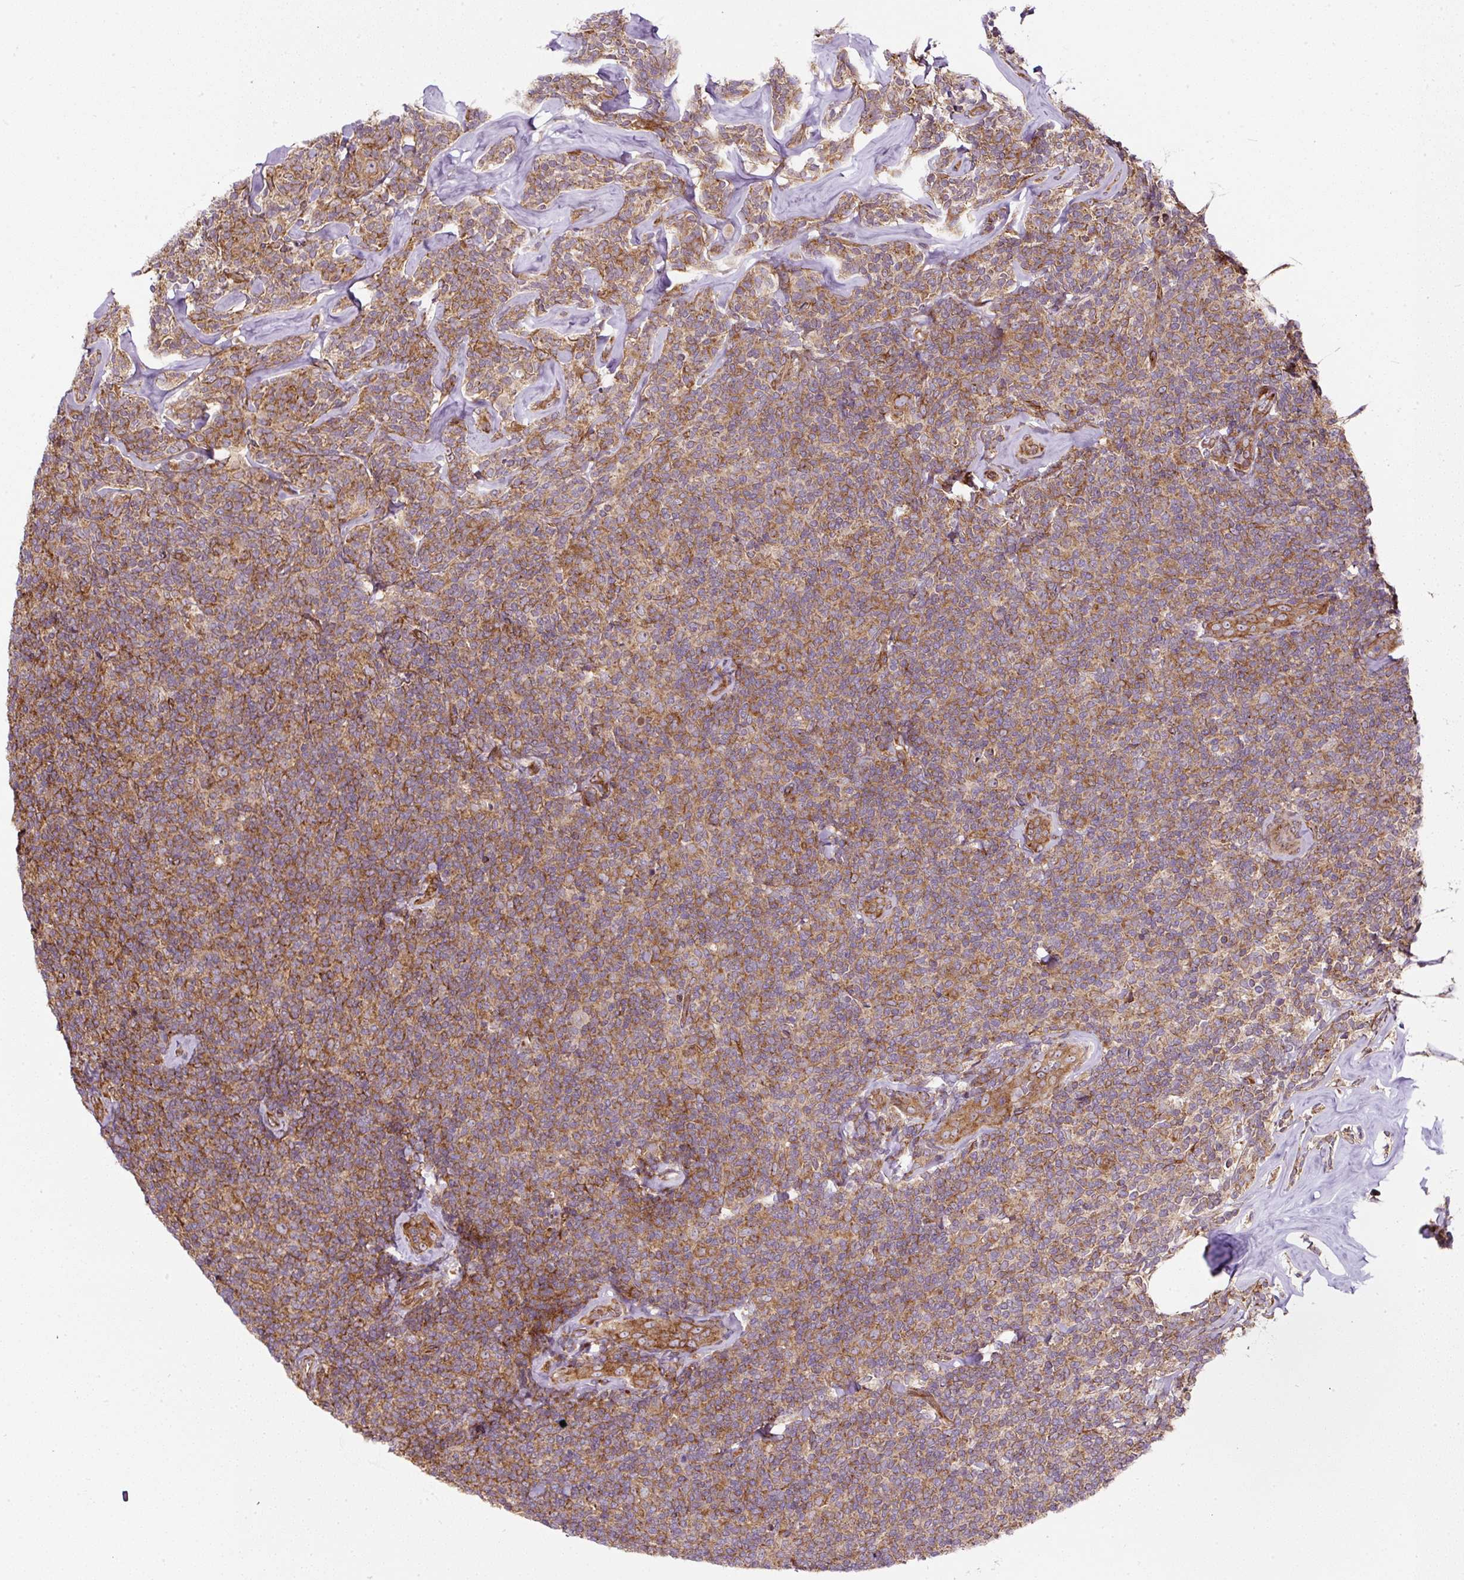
{"staining": {"intensity": "moderate", "quantity": ">75%", "location": "cytoplasmic/membranous"}, "tissue": "lymphoma", "cell_type": "Tumor cells", "image_type": "cancer", "snomed": [{"axis": "morphology", "description": "Malignant lymphoma, non-Hodgkin's type, Low grade"}, {"axis": "topography", "description": "Lymph node"}], "caption": "Immunohistochemistry (DAB (3,3'-diaminobenzidine)) staining of human lymphoma demonstrates moderate cytoplasmic/membranous protein positivity in approximately >75% of tumor cells.", "gene": "KDM4E", "patient": {"sex": "female", "age": 56}}